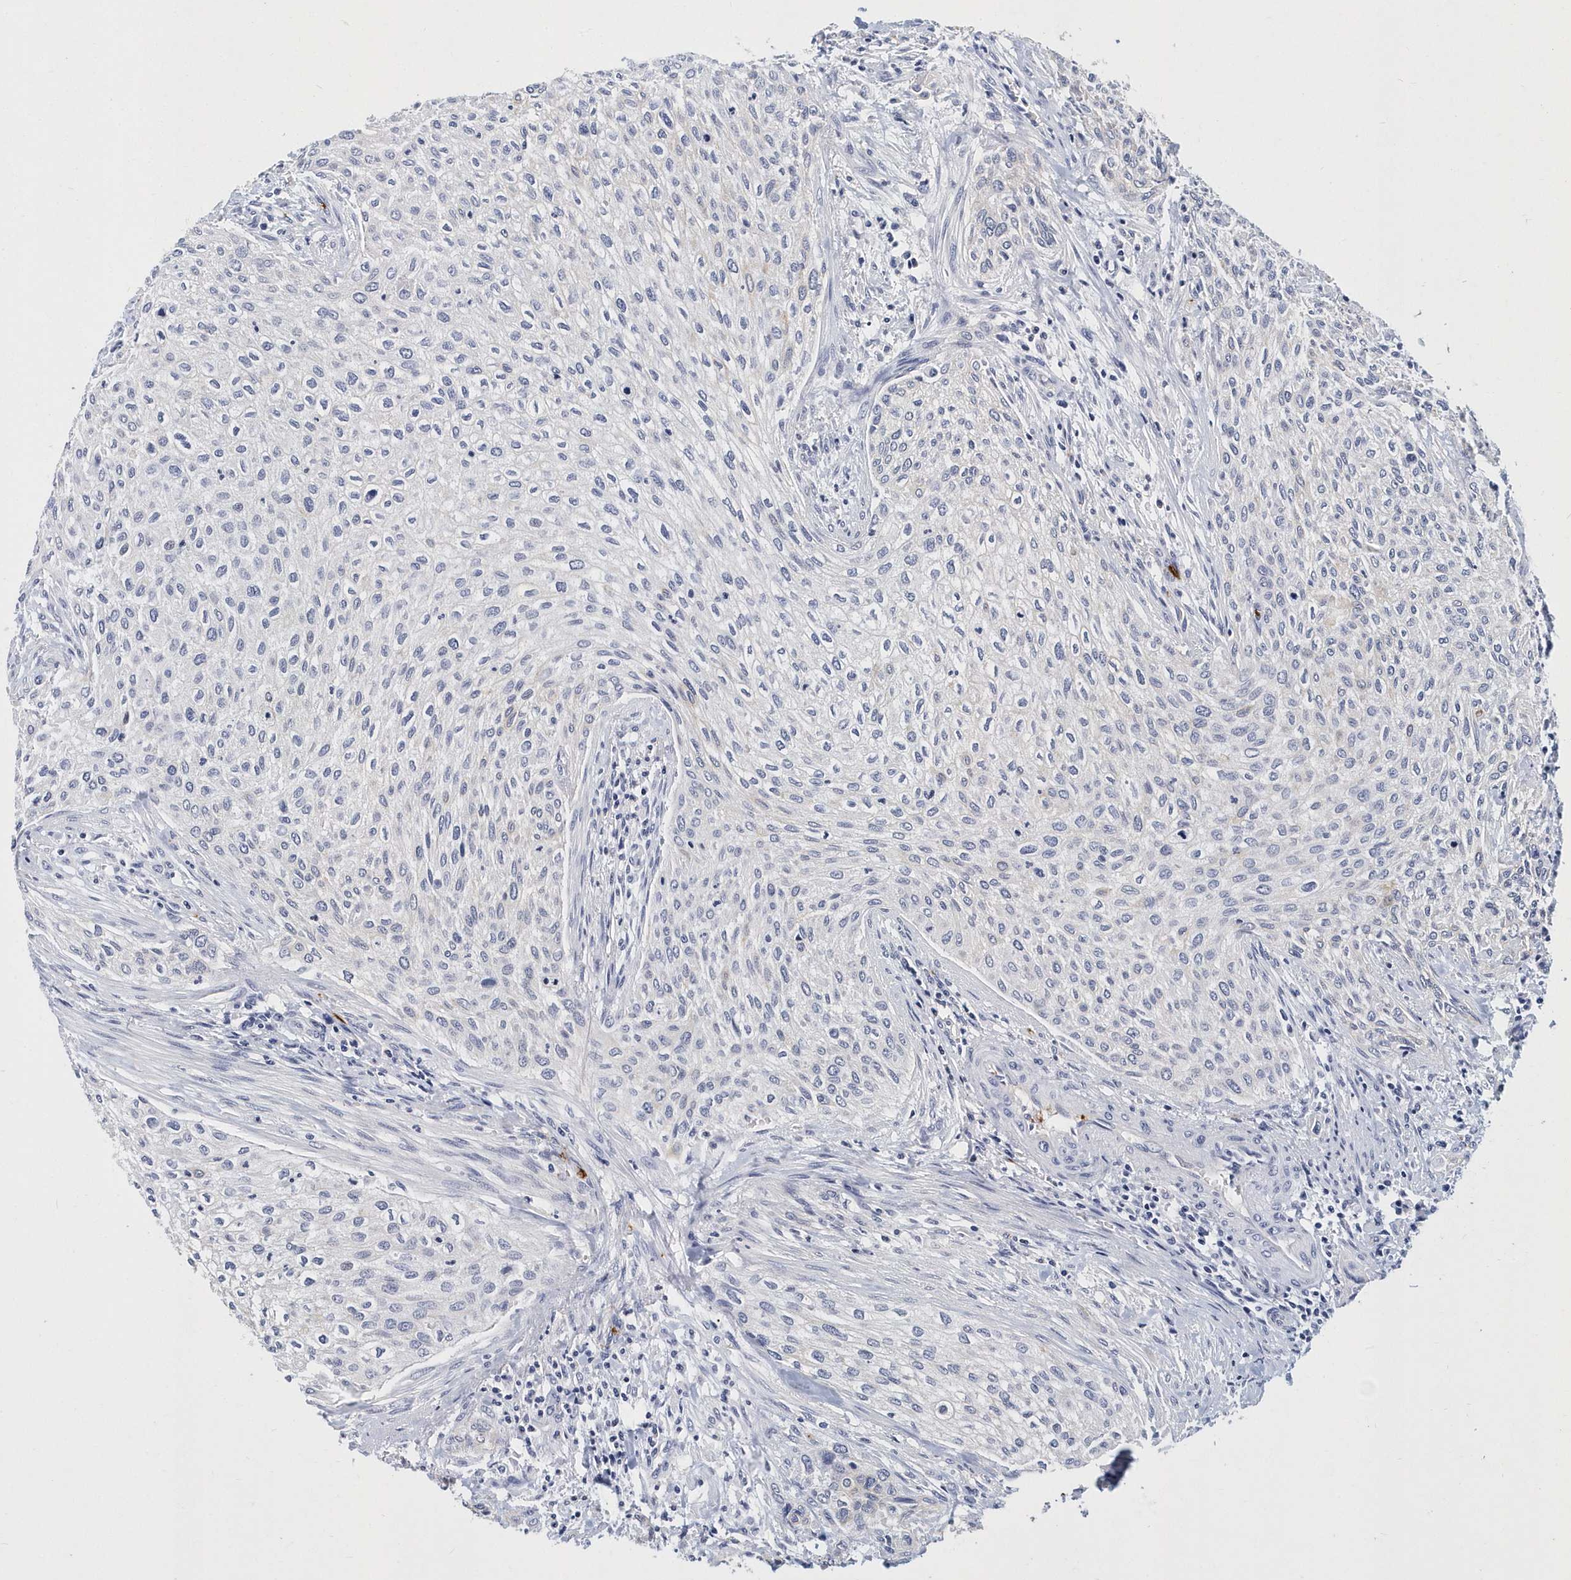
{"staining": {"intensity": "negative", "quantity": "none", "location": "none"}, "tissue": "urothelial cancer", "cell_type": "Tumor cells", "image_type": "cancer", "snomed": [{"axis": "morphology", "description": "Urothelial carcinoma, High grade"}, {"axis": "topography", "description": "Urinary bladder"}], "caption": "Urothelial carcinoma (high-grade) was stained to show a protein in brown. There is no significant positivity in tumor cells.", "gene": "ITGA2B", "patient": {"sex": "male", "age": 35}}